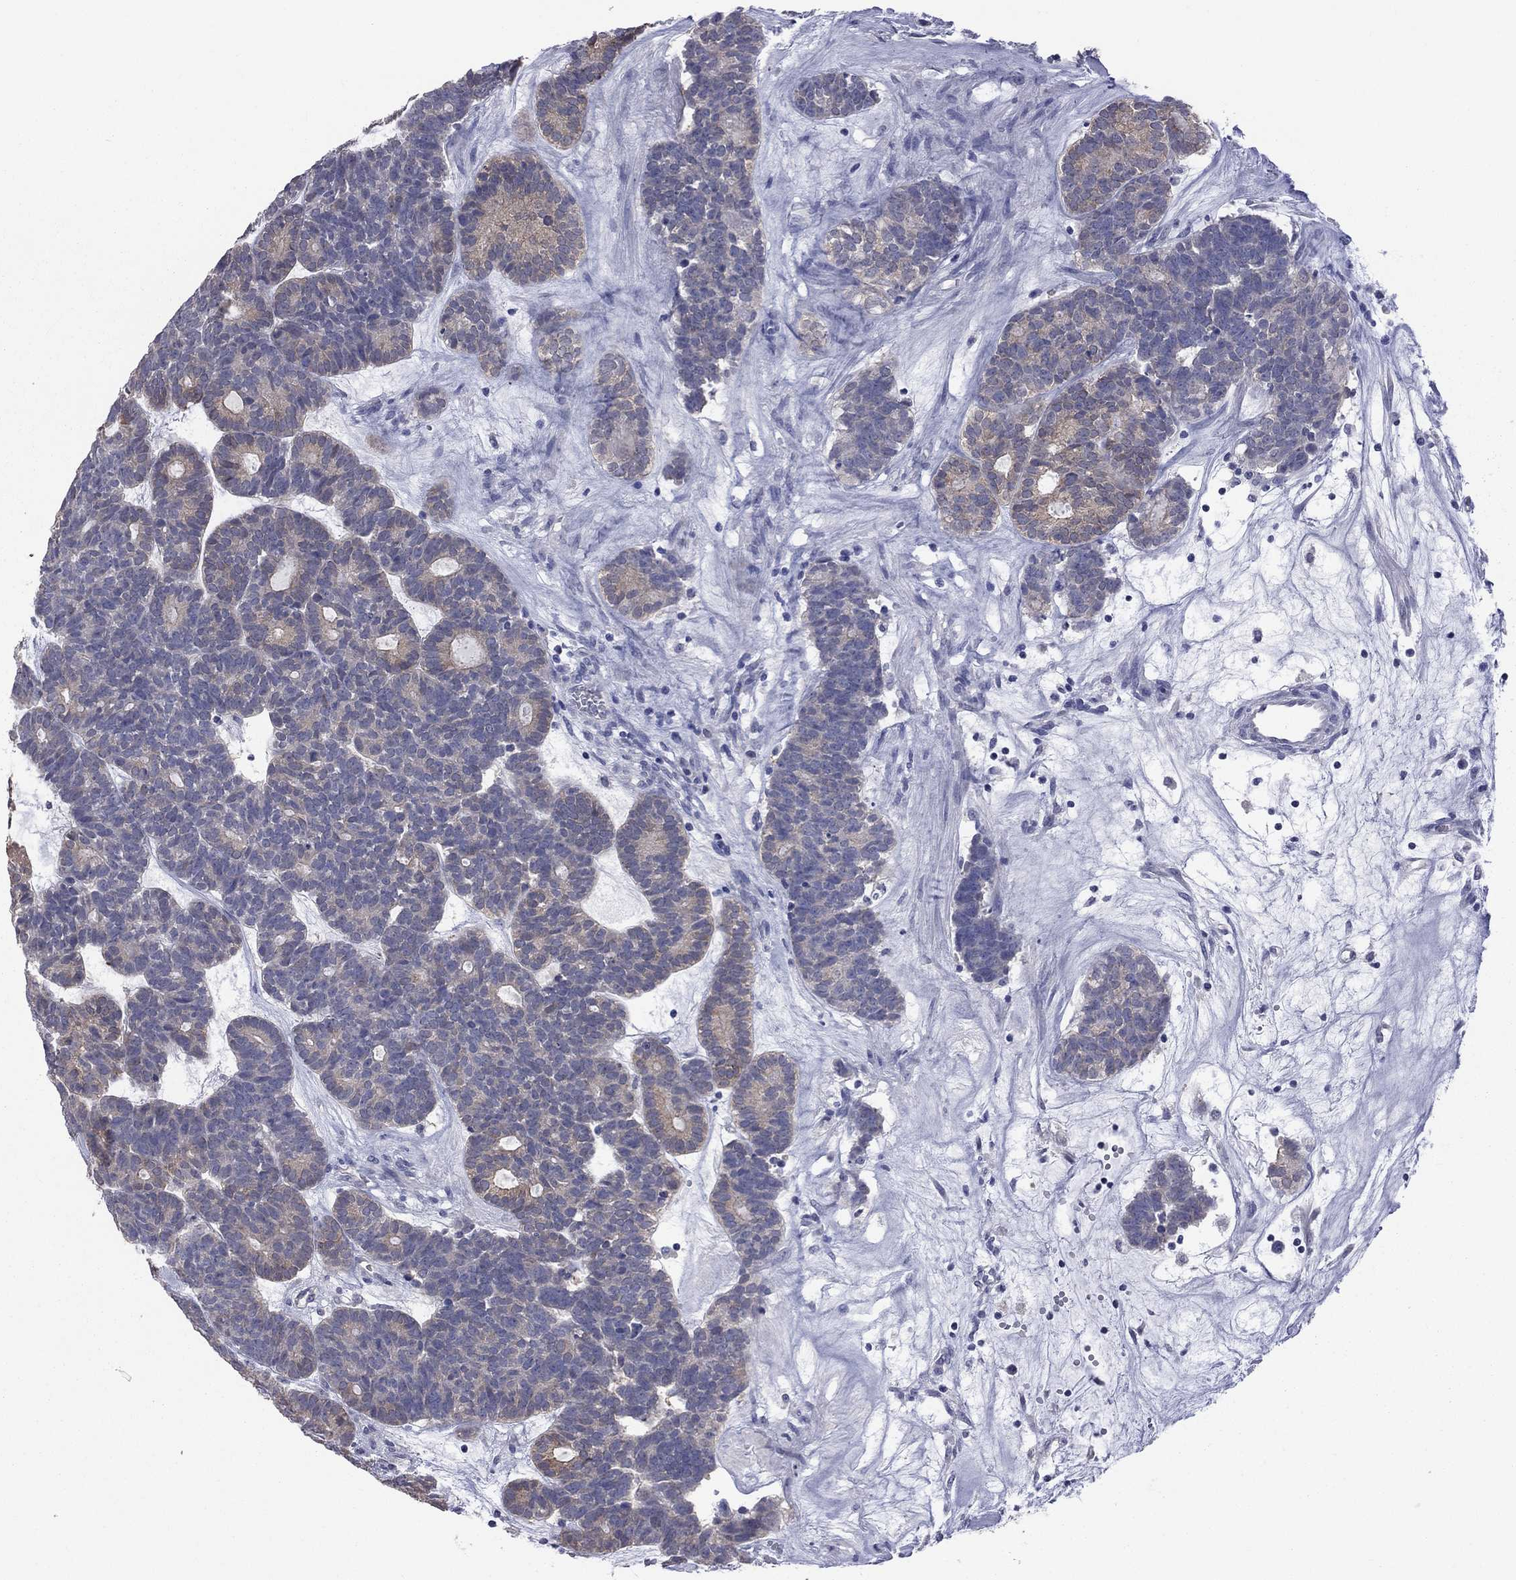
{"staining": {"intensity": "moderate", "quantity": "<25%", "location": "cytoplasmic/membranous"}, "tissue": "head and neck cancer", "cell_type": "Tumor cells", "image_type": "cancer", "snomed": [{"axis": "morphology", "description": "Adenocarcinoma, NOS"}, {"axis": "topography", "description": "Head-Neck"}], "caption": "The immunohistochemical stain highlights moderate cytoplasmic/membranous expression in tumor cells of head and neck cancer tissue.", "gene": "HYLS1", "patient": {"sex": "female", "age": 81}}